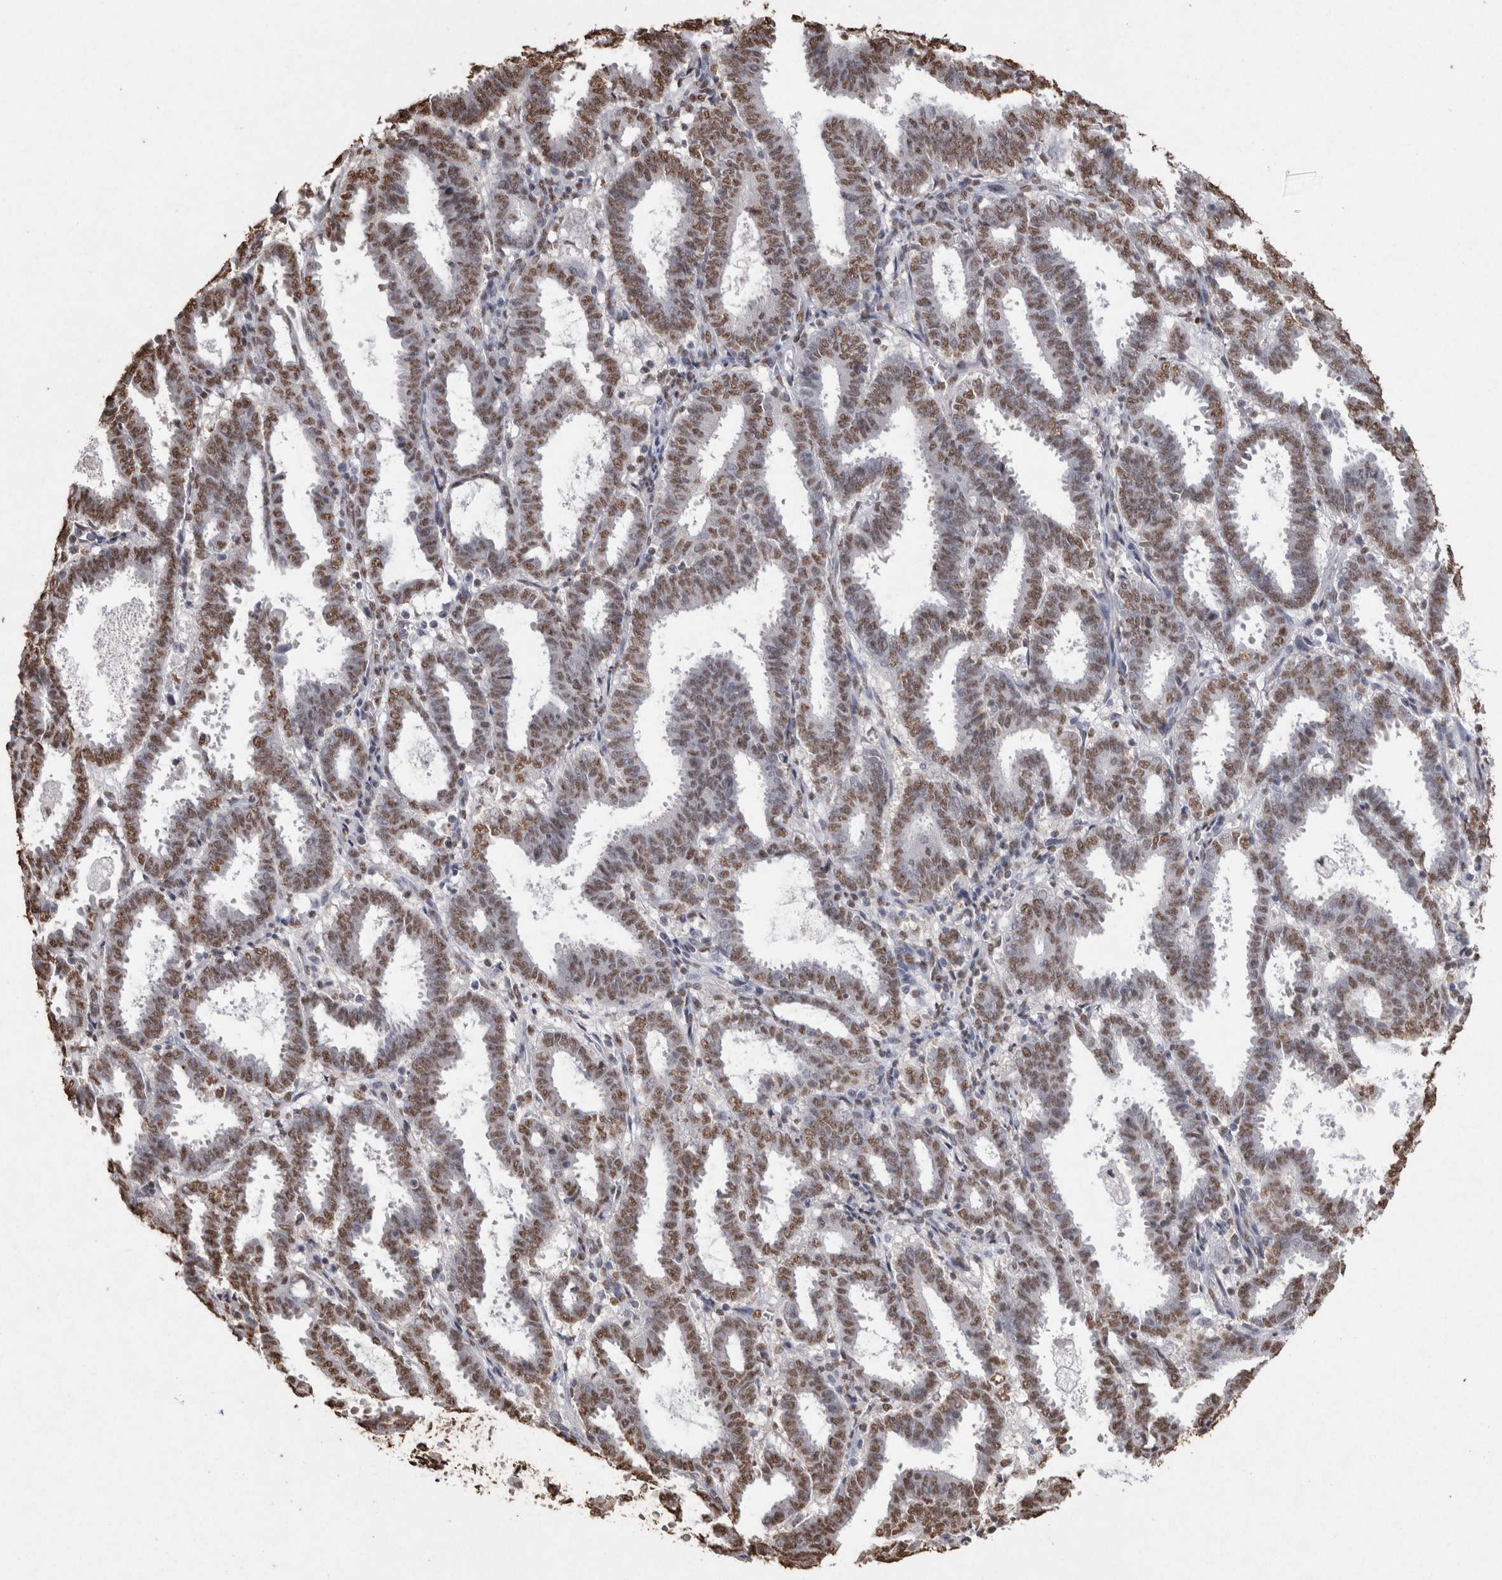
{"staining": {"intensity": "moderate", "quantity": ">75%", "location": "nuclear"}, "tissue": "endometrial cancer", "cell_type": "Tumor cells", "image_type": "cancer", "snomed": [{"axis": "morphology", "description": "Adenocarcinoma, NOS"}, {"axis": "topography", "description": "Uterus"}], "caption": "Immunohistochemical staining of human adenocarcinoma (endometrial) reveals medium levels of moderate nuclear expression in about >75% of tumor cells.", "gene": "NTHL1", "patient": {"sex": "female", "age": 83}}